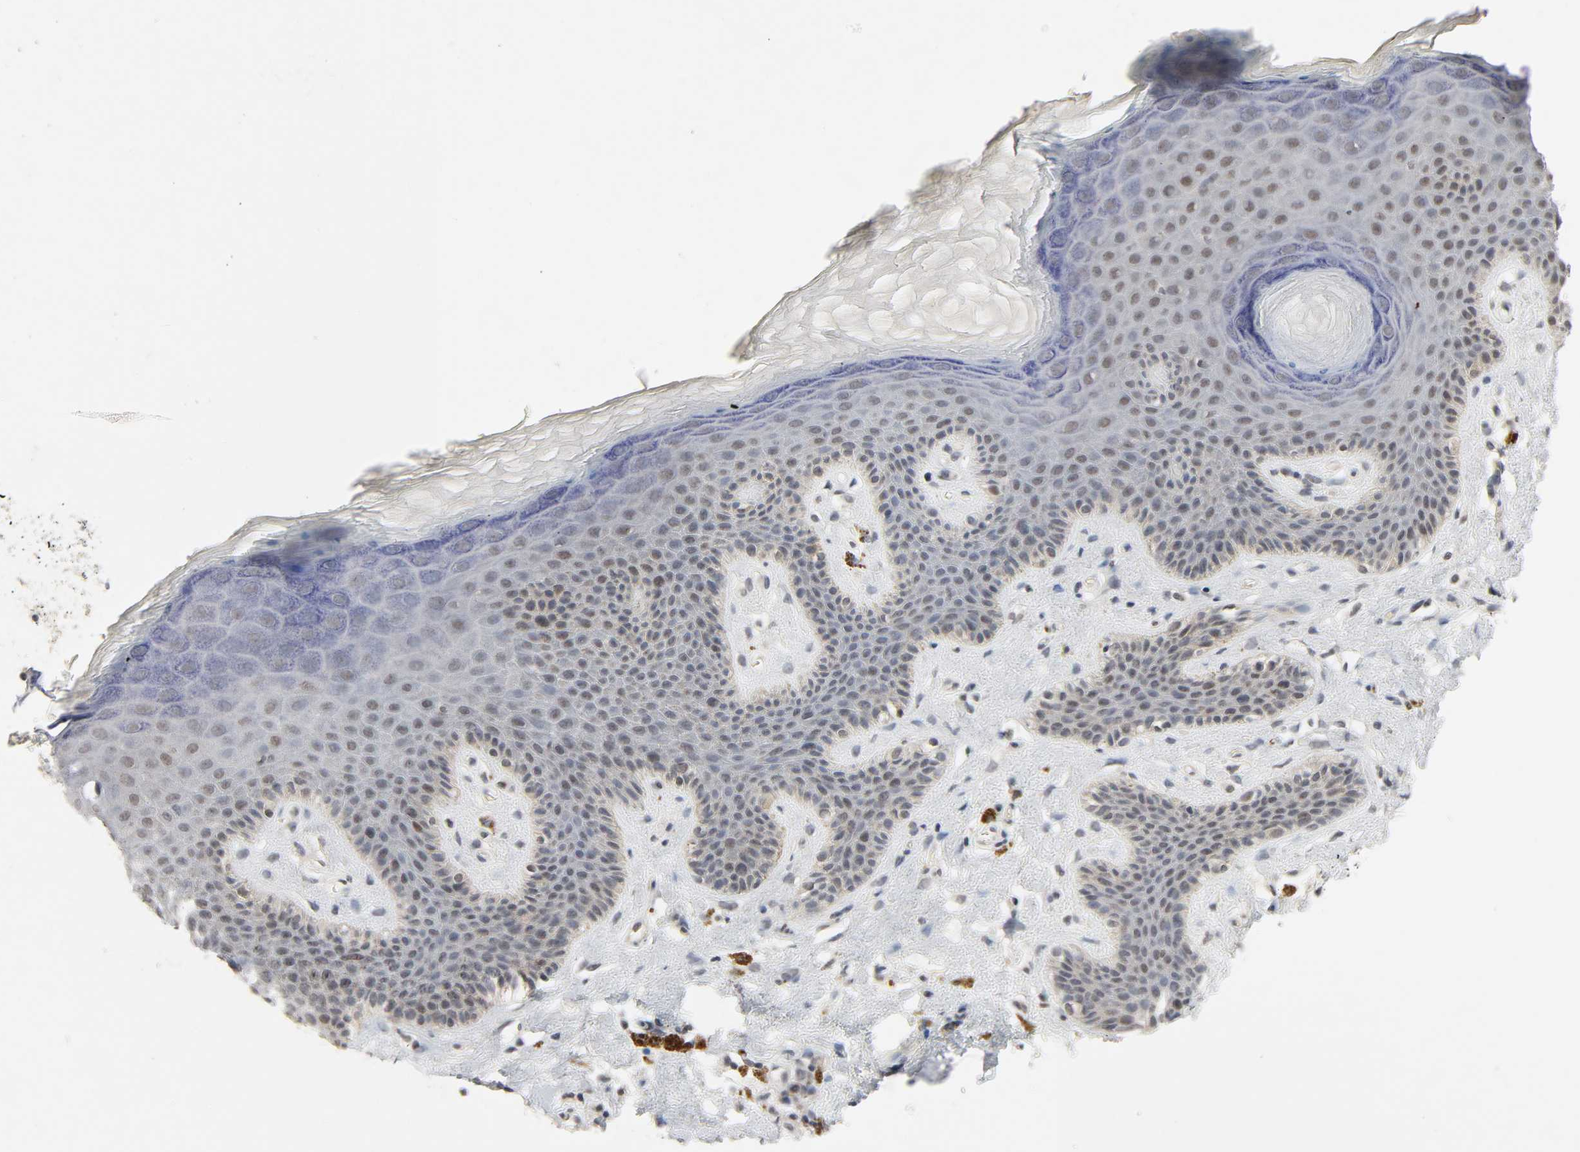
{"staining": {"intensity": "weak", "quantity": "25%-75%", "location": "nuclear"}, "tissue": "skin", "cell_type": "Epidermal cells", "image_type": "normal", "snomed": [{"axis": "morphology", "description": "Normal tissue, NOS"}, {"axis": "topography", "description": "Anal"}], "caption": "A low amount of weak nuclear staining is appreciated in approximately 25%-75% of epidermal cells in benign skin.", "gene": "MAPKAPK5", "patient": {"sex": "female", "age": 46}}